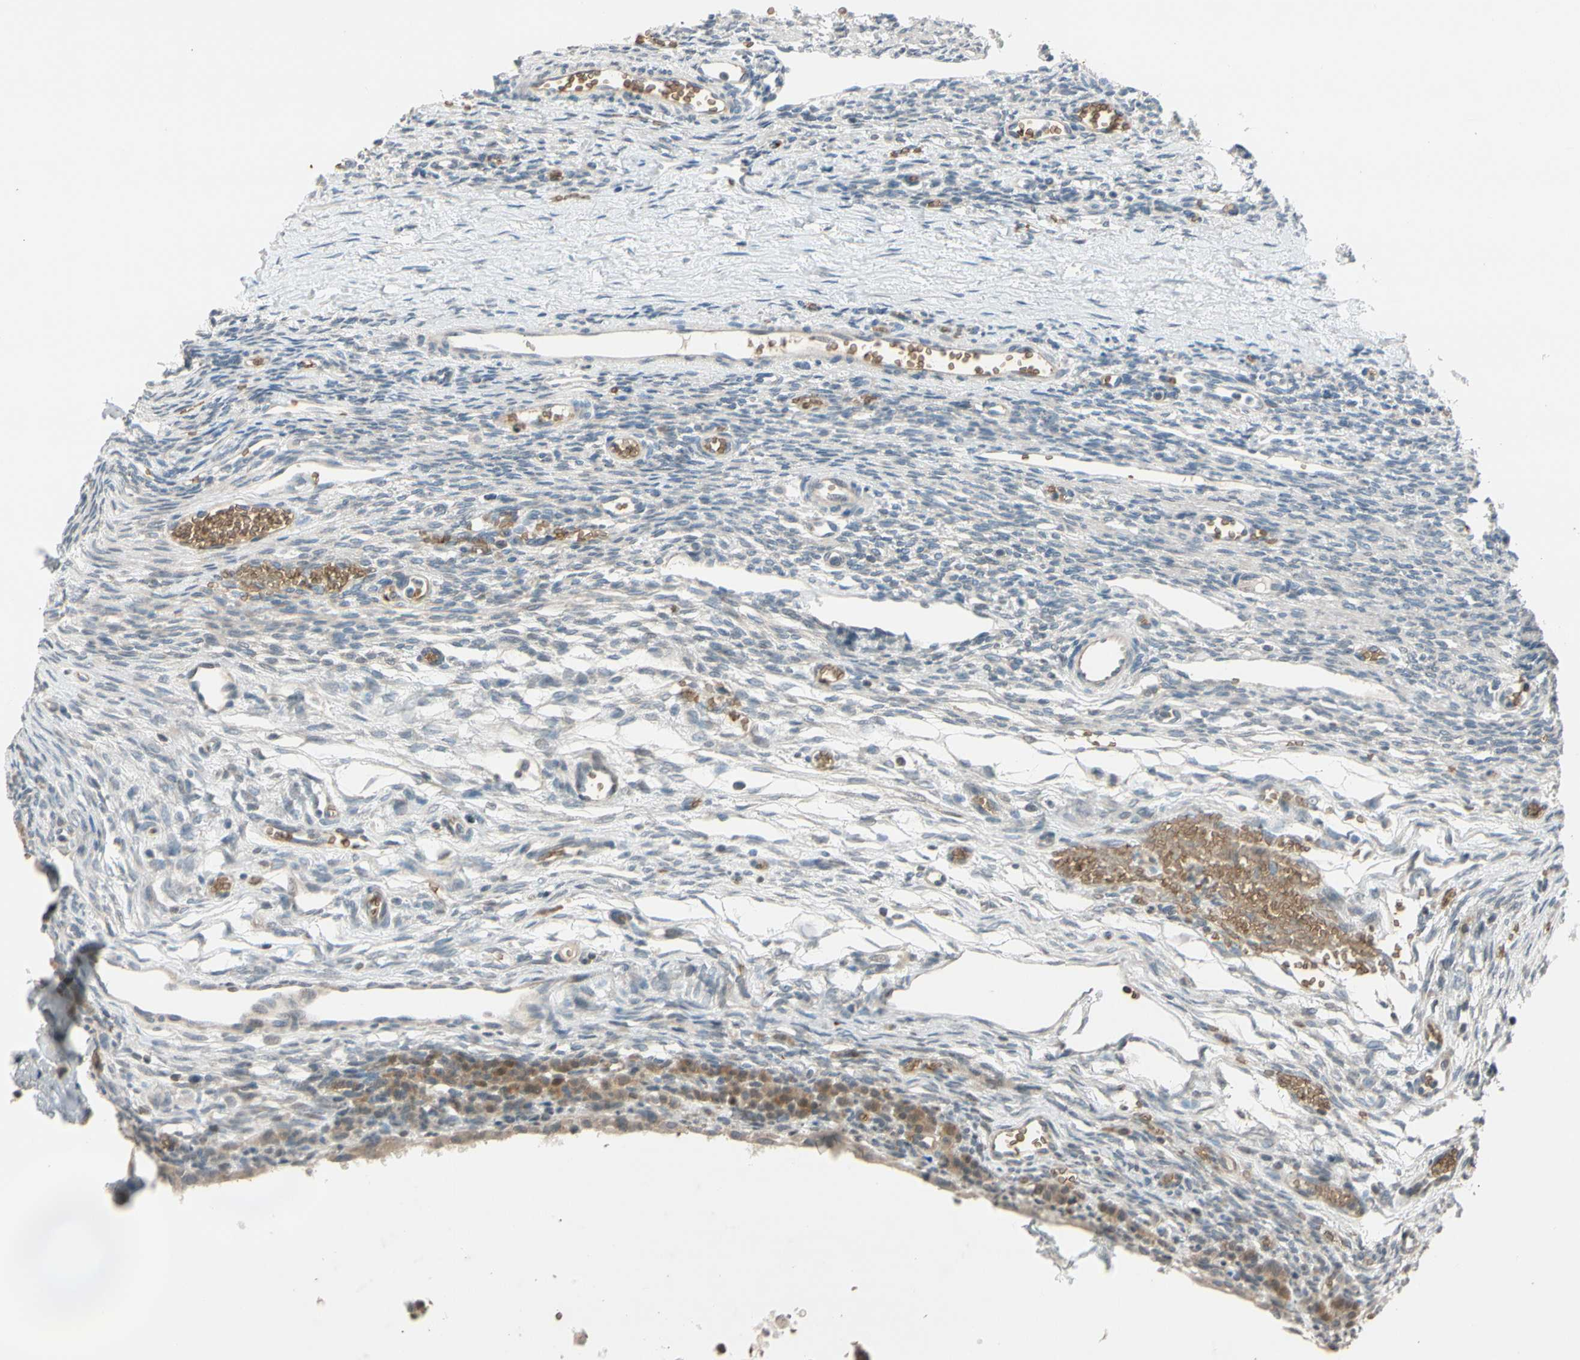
{"staining": {"intensity": "negative", "quantity": "none", "location": "none"}, "tissue": "ovary", "cell_type": "Follicle cells", "image_type": "normal", "snomed": [{"axis": "morphology", "description": "Normal tissue, NOS"}, {"axis": "topography", "description": "Ovary"}], "caption": "Immunohistochemistry photomicrograph of benign ovary stained for a protein (brown), which exhibits no expression in follicle cells.", "gene": "GYPC", "patient": {"sex": "female", "age": 33}}